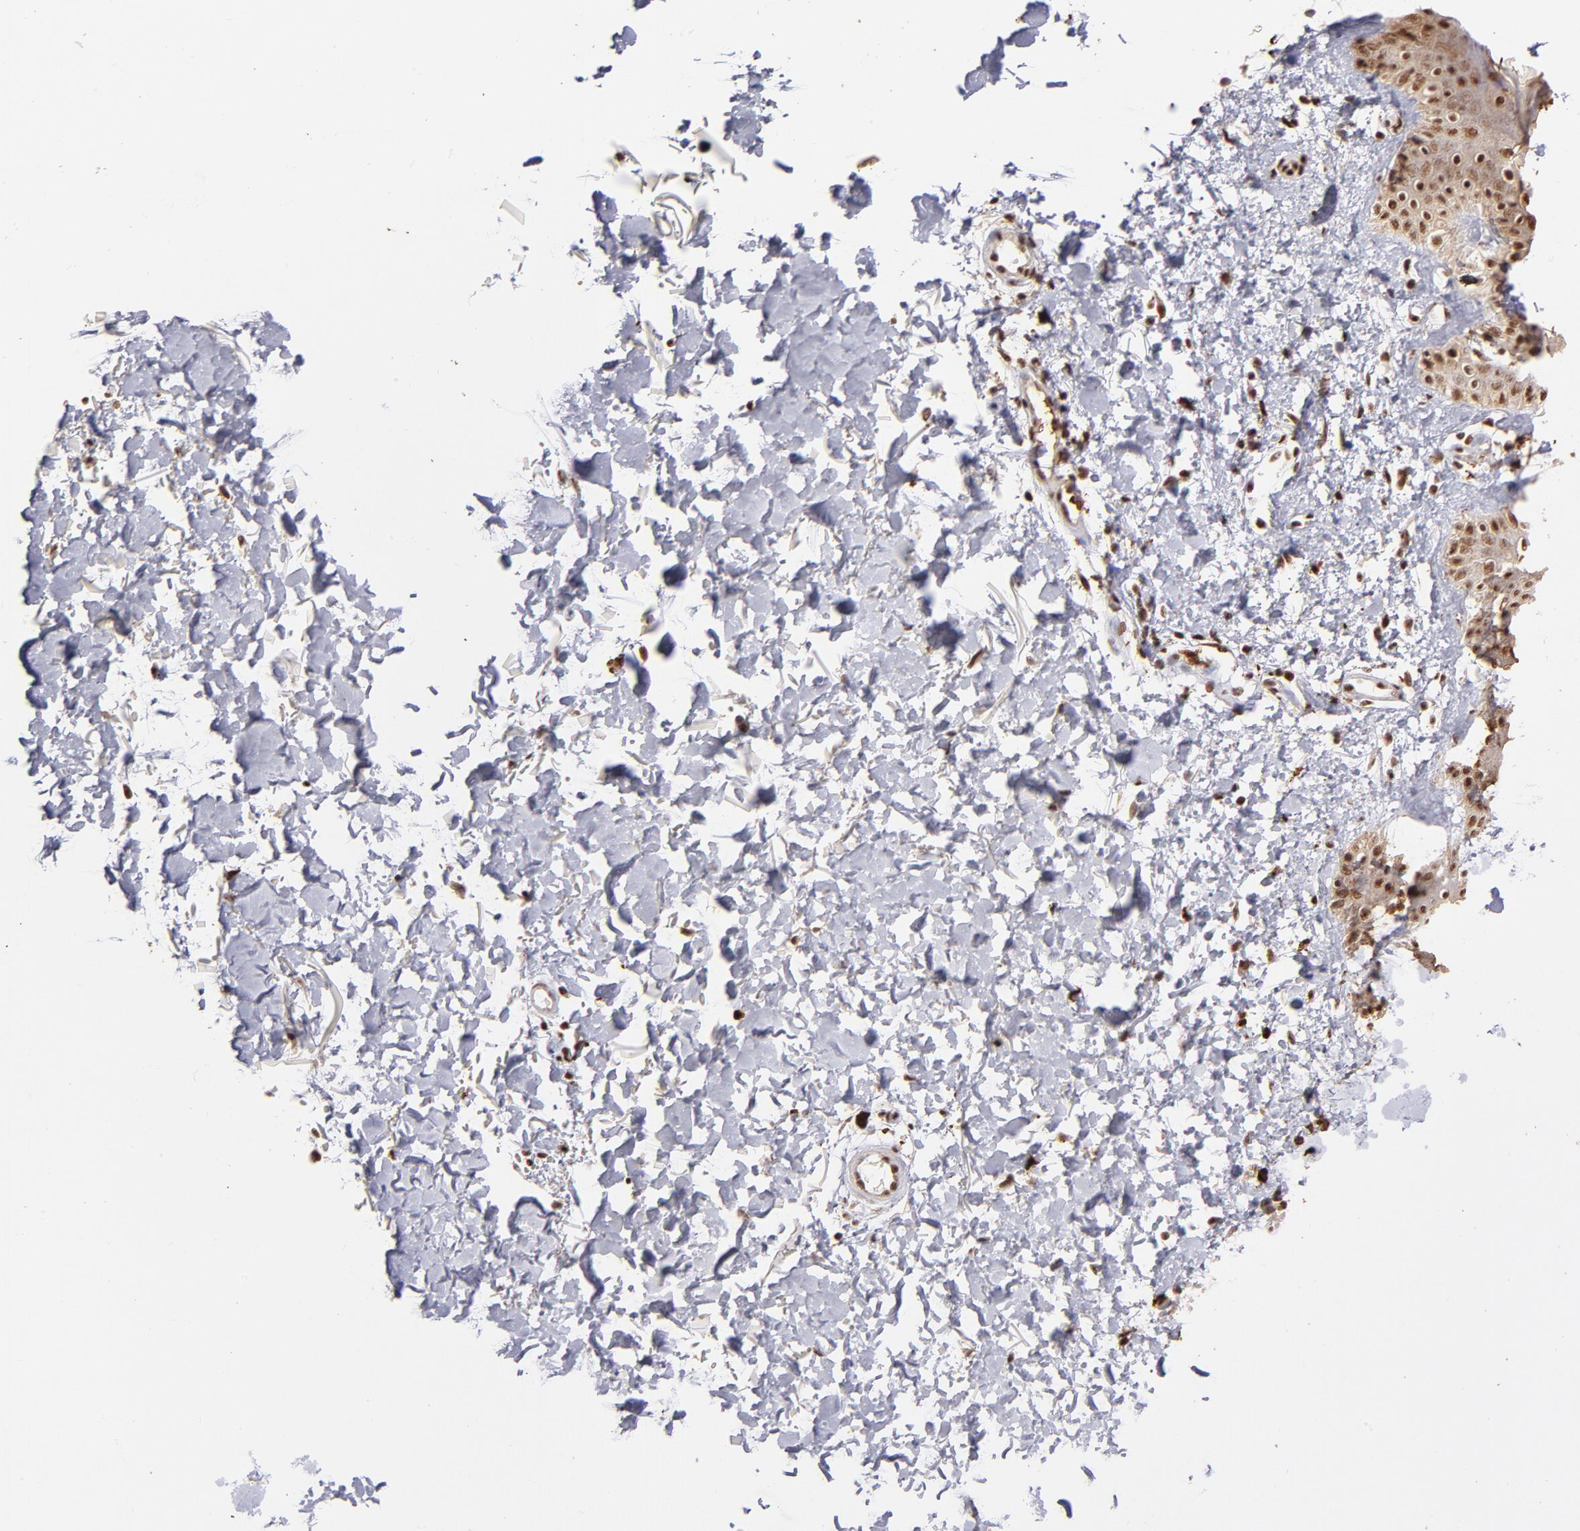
{"staining": {"intensity": "strong", "quantity": ">75%", "location": "cytoplasmic/membranous,nuclear"}, "tissue": "melanoma", "cell_type": "Tumor cells", "image_type": "cancer", "snomed": [{"axis": "morphology", "description": "Normal tissue, NOS"}, {"axis": "morphology", "description": "Malignant melanoma, NOS"}, {"axis": "topography", "description": "Skin"}], "caption": "Immunohistochemical staining of melanoma exhibits strong cytoplasmic/membranous and nuclear protein staining in approximately >75% of tumor cells.", "gene": "ZFX", "patient": {"sex": "male", "age": 83}}